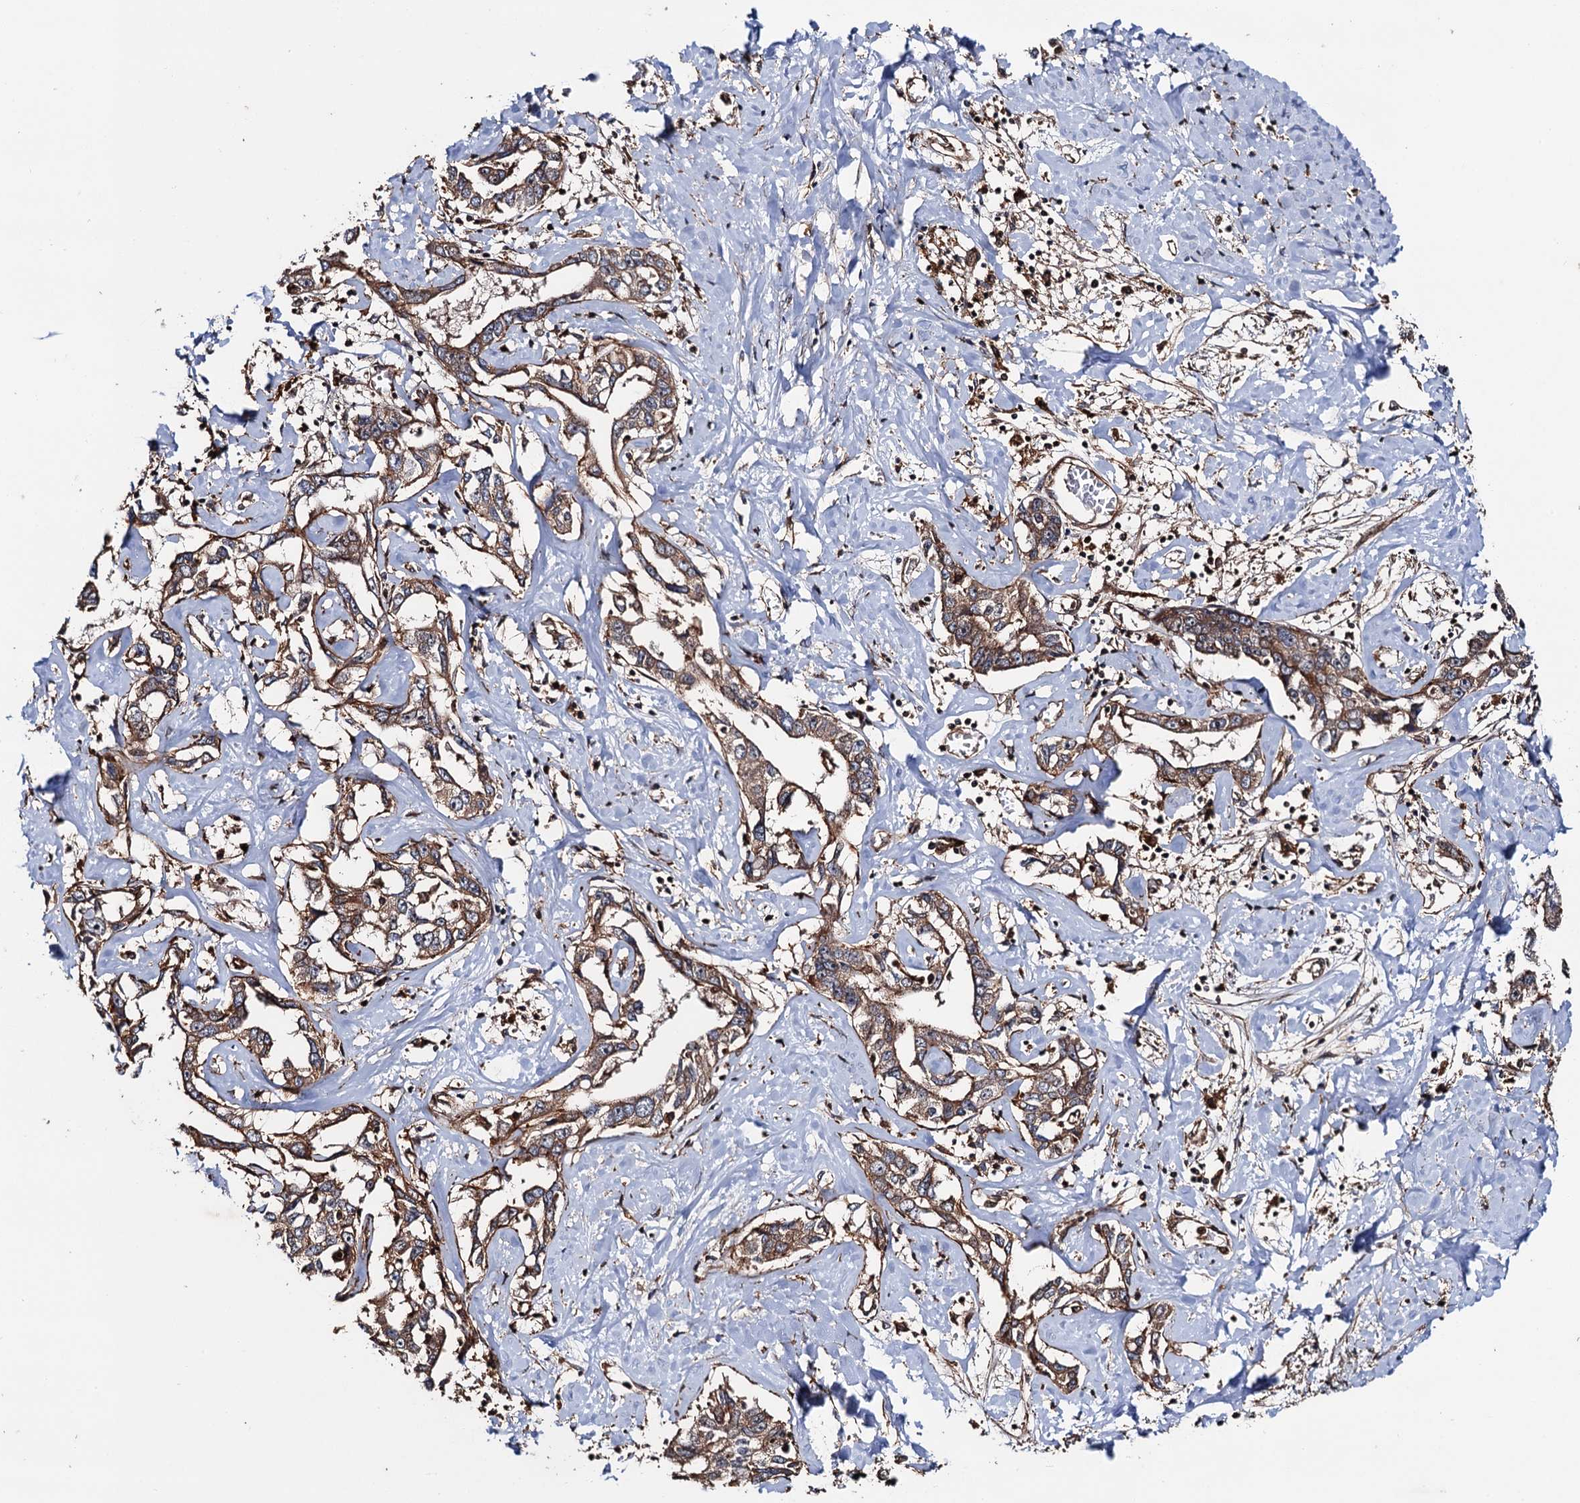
{"staining": {"intensity": "moderate", "quantity": ">75%", "location": "cytoplasmic/membranous"}, "tissue": "liver cancer", "cell_type": "Tumor cells", "image_type": "cancer", "snomed": [{"axis": "morphology", "description": "Cholangiocarcinoma"}, {"axis": "topography", "description": "Liver"}], "caption": "A brown stain shows moderate cytoplasmic/membranous positivity of a protein in human cholangiocarcinoma (liver) tumor cells.", "gene": "BORA", "patient": {"sex": "male", "age": 59}}